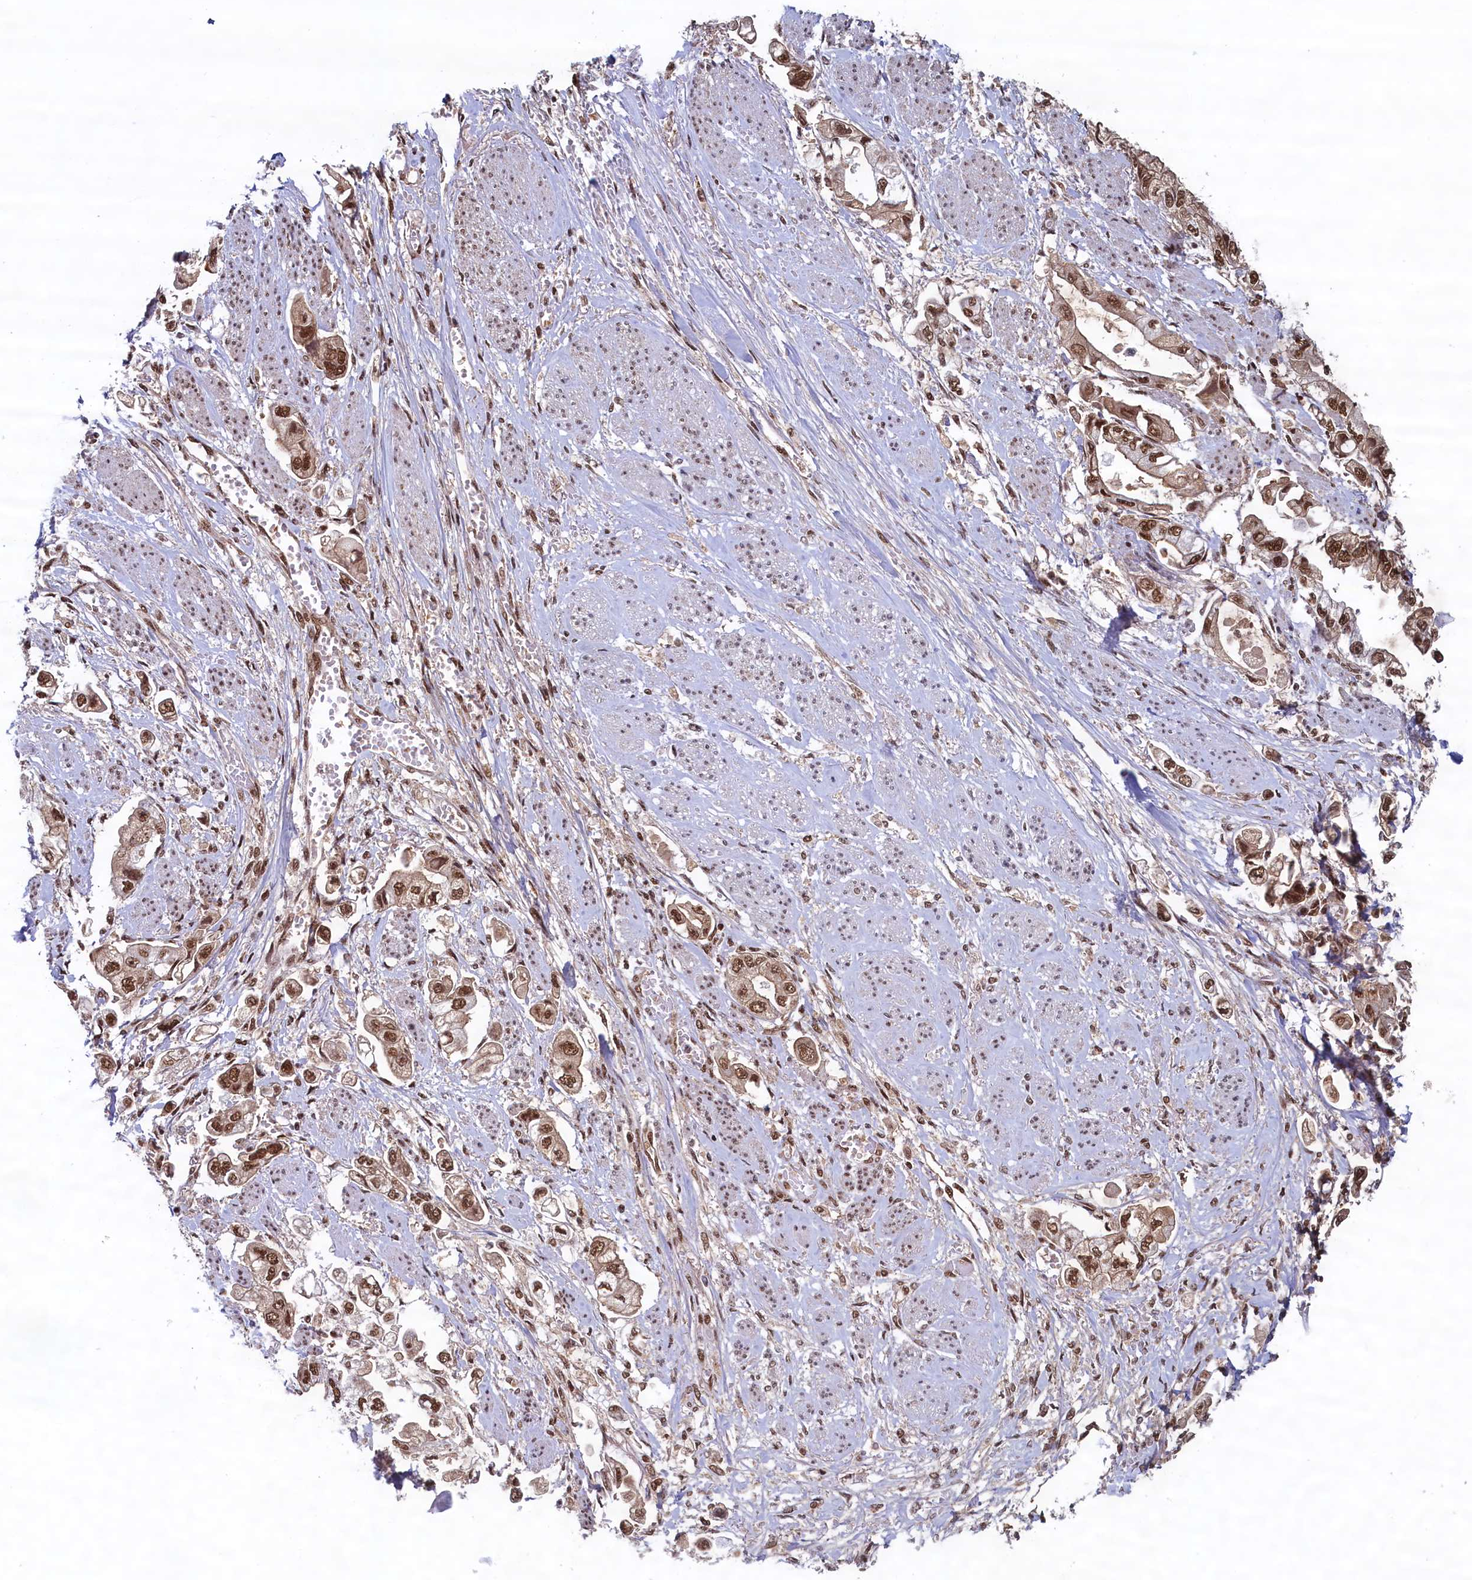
{"staining": {"intensity": "strong", "quantity": ">75%", "location": "nuclear"}, "tissue": "stomach cancer", "cell_type": "Tumor cells", "image_type": "cancer", "snomed": [{"axis": "morphology", "description": "Adenocarcinoma, NOS"}, {"axis": "topography", "description": "Stomach"}], "caption": "This micrograph exhibits stomach cancer stained with immunohistochemistry to label a protein in brown. The nuclear of tumor cells show strong positivity for the protein. Nuclei are counter-stained blue.", "gene": "ZC3H18", "patient": {"sex": "male", "age": 62}}